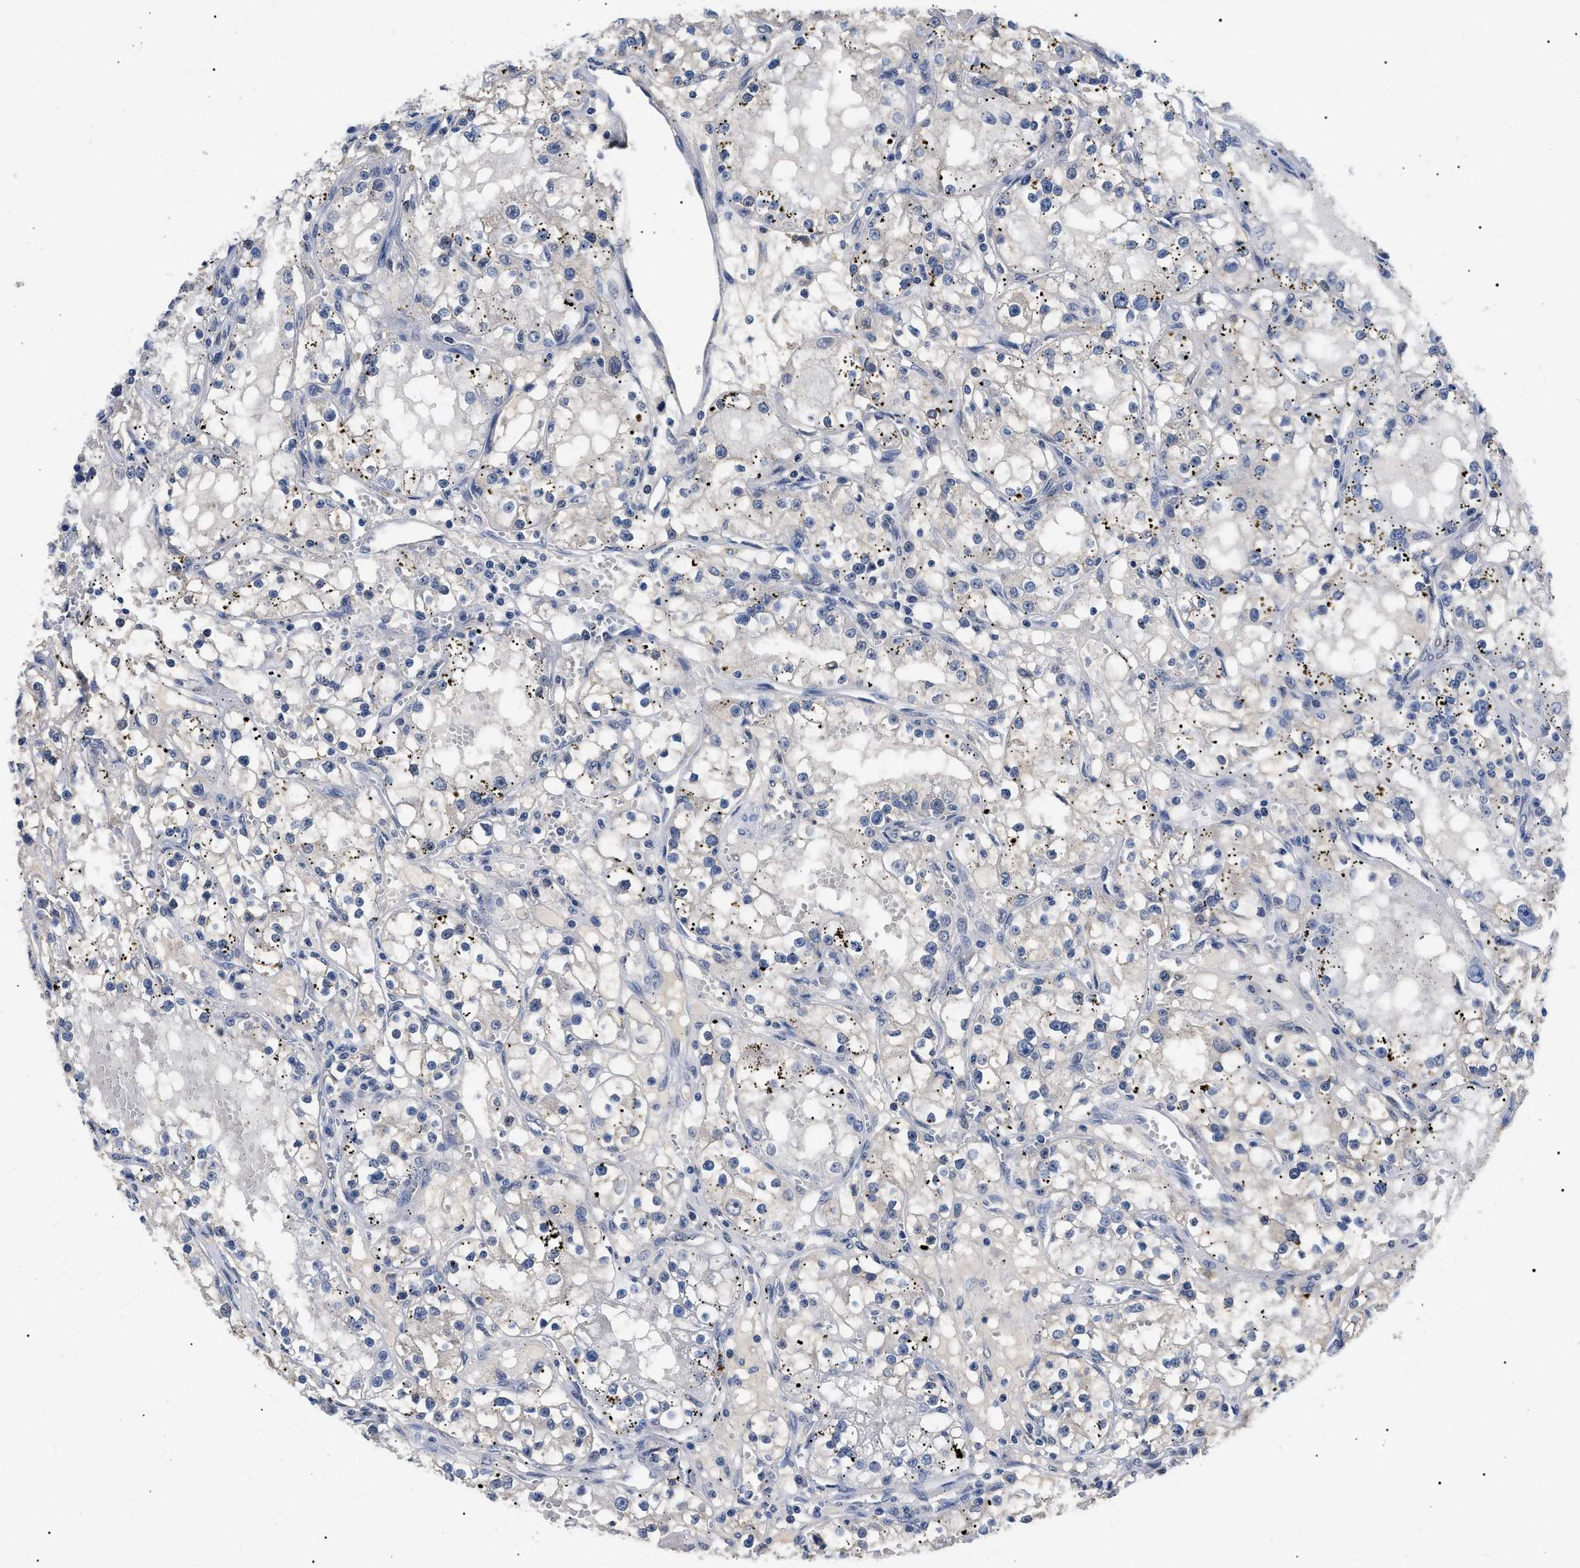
{"staining": {"intensity": "negative", "quantity": "none", "location": "none"}, "tissue": "renal cancer", "cell_type": "Tumor cells", "image_type": "cancer", "snomed": [{"axis": "morphology", "description": "Adenocarcinoma, NOS"}, {"axis": "topography", "description": "Kidney"}], "caption": "DAB (3,3'-diaminobenzidine) immunohistochemical staining of human renal adenocarcinoma demonstrates no significant positivity in tumor cells. Brightfield microscopy of immunohistochemistry (IHC) stained with DAB (3,3'-diaminobenzidine) (brown) and hematoxylin (blue), captured at high magnification.", "gene": "PRRT2", "patient": {"sex": "male", "age": 56}}